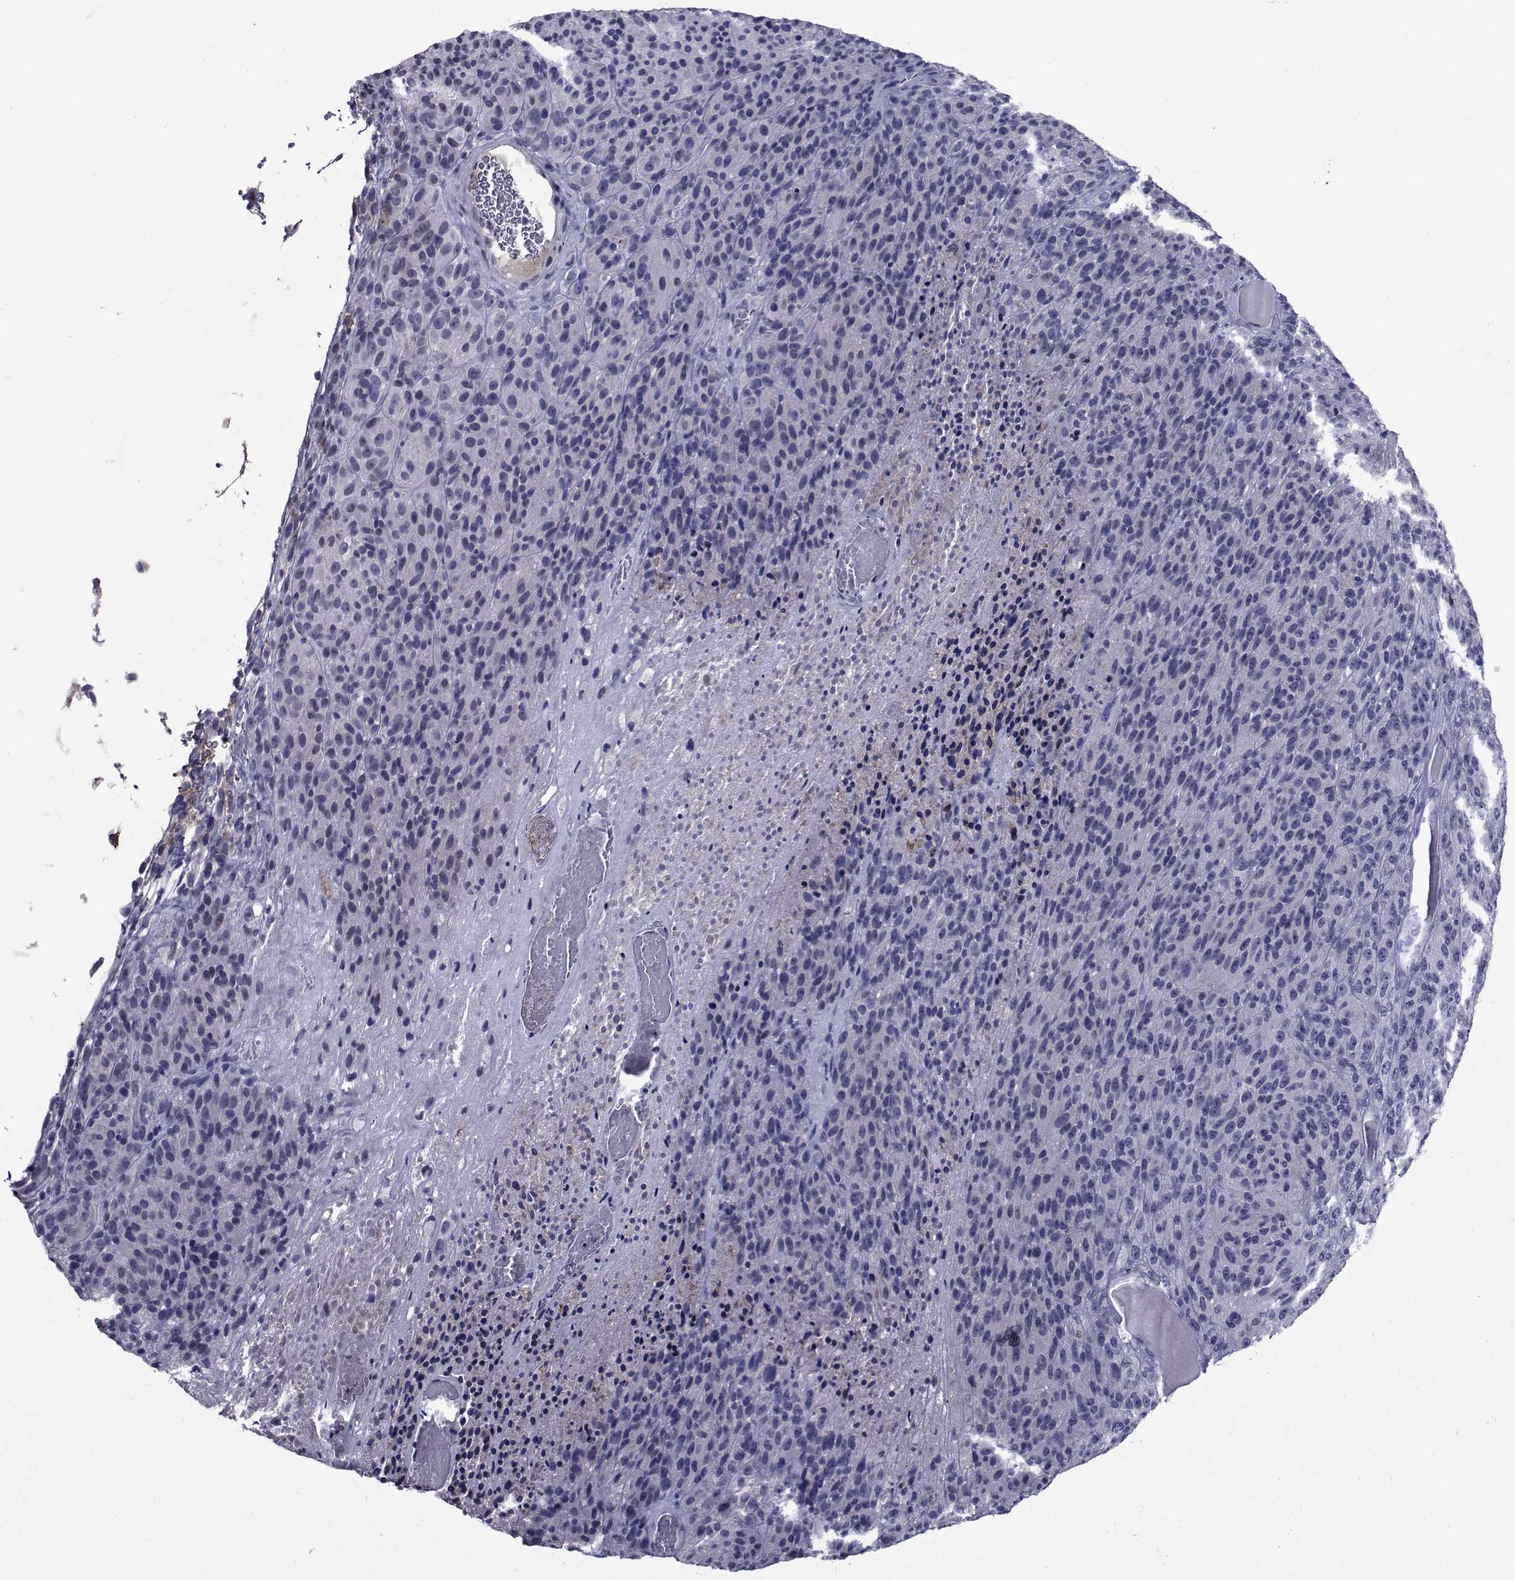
{"staining": {"intensity": "negative", "quantity": "none", "location": "none"}, "tissue": "melanoma", "cell_type": "Tumor cells", "image_type": "cancer", "snomed": [{"axis": "morphology", "description": "Malignant melanoma, Metastatic site"}, {"axis": "topography", "description": "Brain"}], "caption": "DAB immunohistochemical staining of human malignant melanoma (metastatic site) exhibits no significant positivity in tumor cells. (Brightfield microscopy of DAB (3,3'-diaminobenzidine) immunohistochemistry (IHC) at high magnification).", "gene": "SEMA5B", "patient": {"sex": "female", "age": 56}}